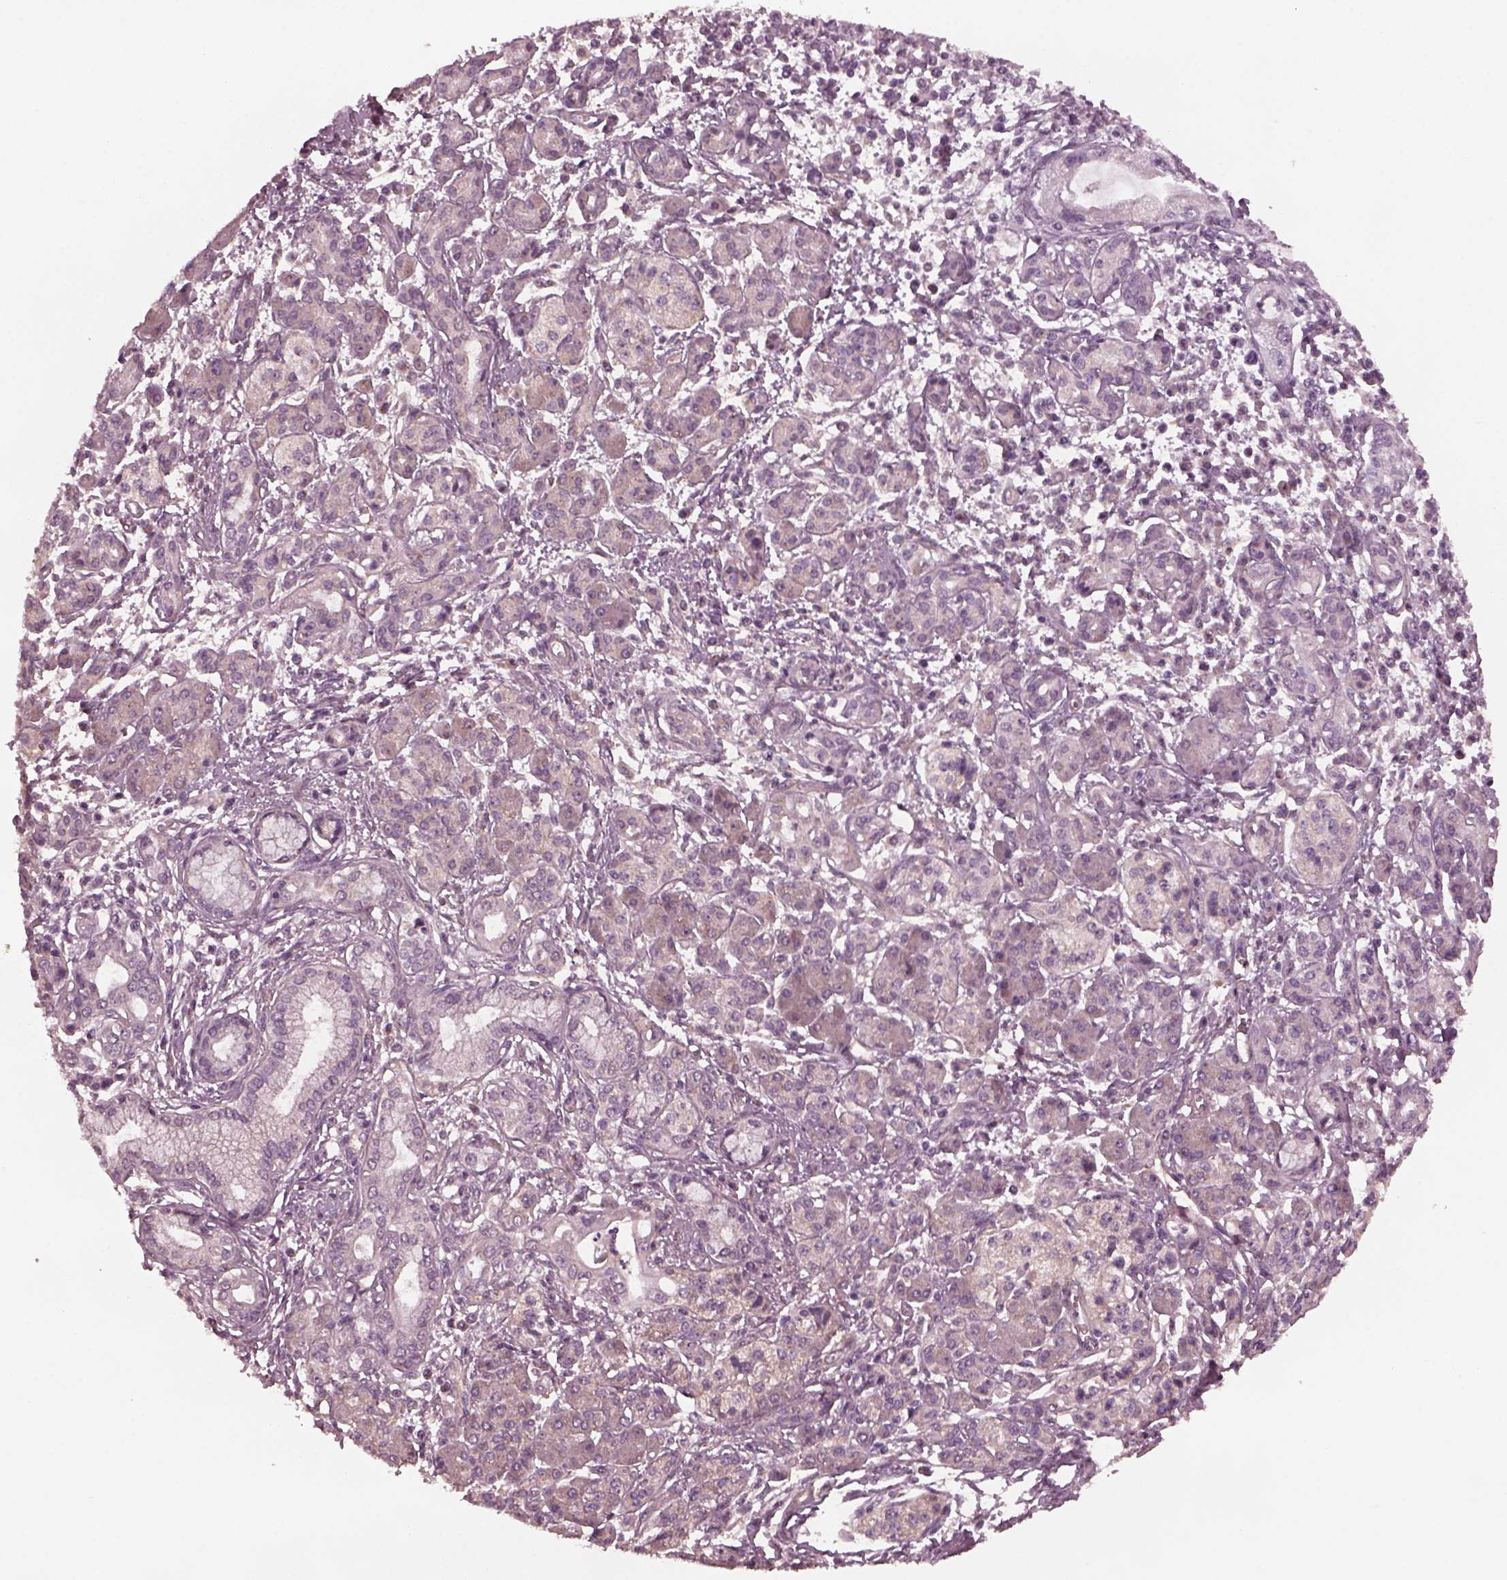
{"staining": {"intensity": "negative", "quantity": "none", "location": "none"}, "tissue": "pancreatic cancer", "cell_type": "Tumor cells", "image_type": "cancer", "snomed": [{"axis": "morphology", "description": "Adenocarcinoma, NOS"}, {"axis": "topography", "description": "Pancreas"}], "caption": "This is an immunohistochemistry image of human adenocarcinoma (pancreatic). There is no positivity in tumor cells.", "gene": "TUBG1", "patient": {"sex": "male", "age": 70}}